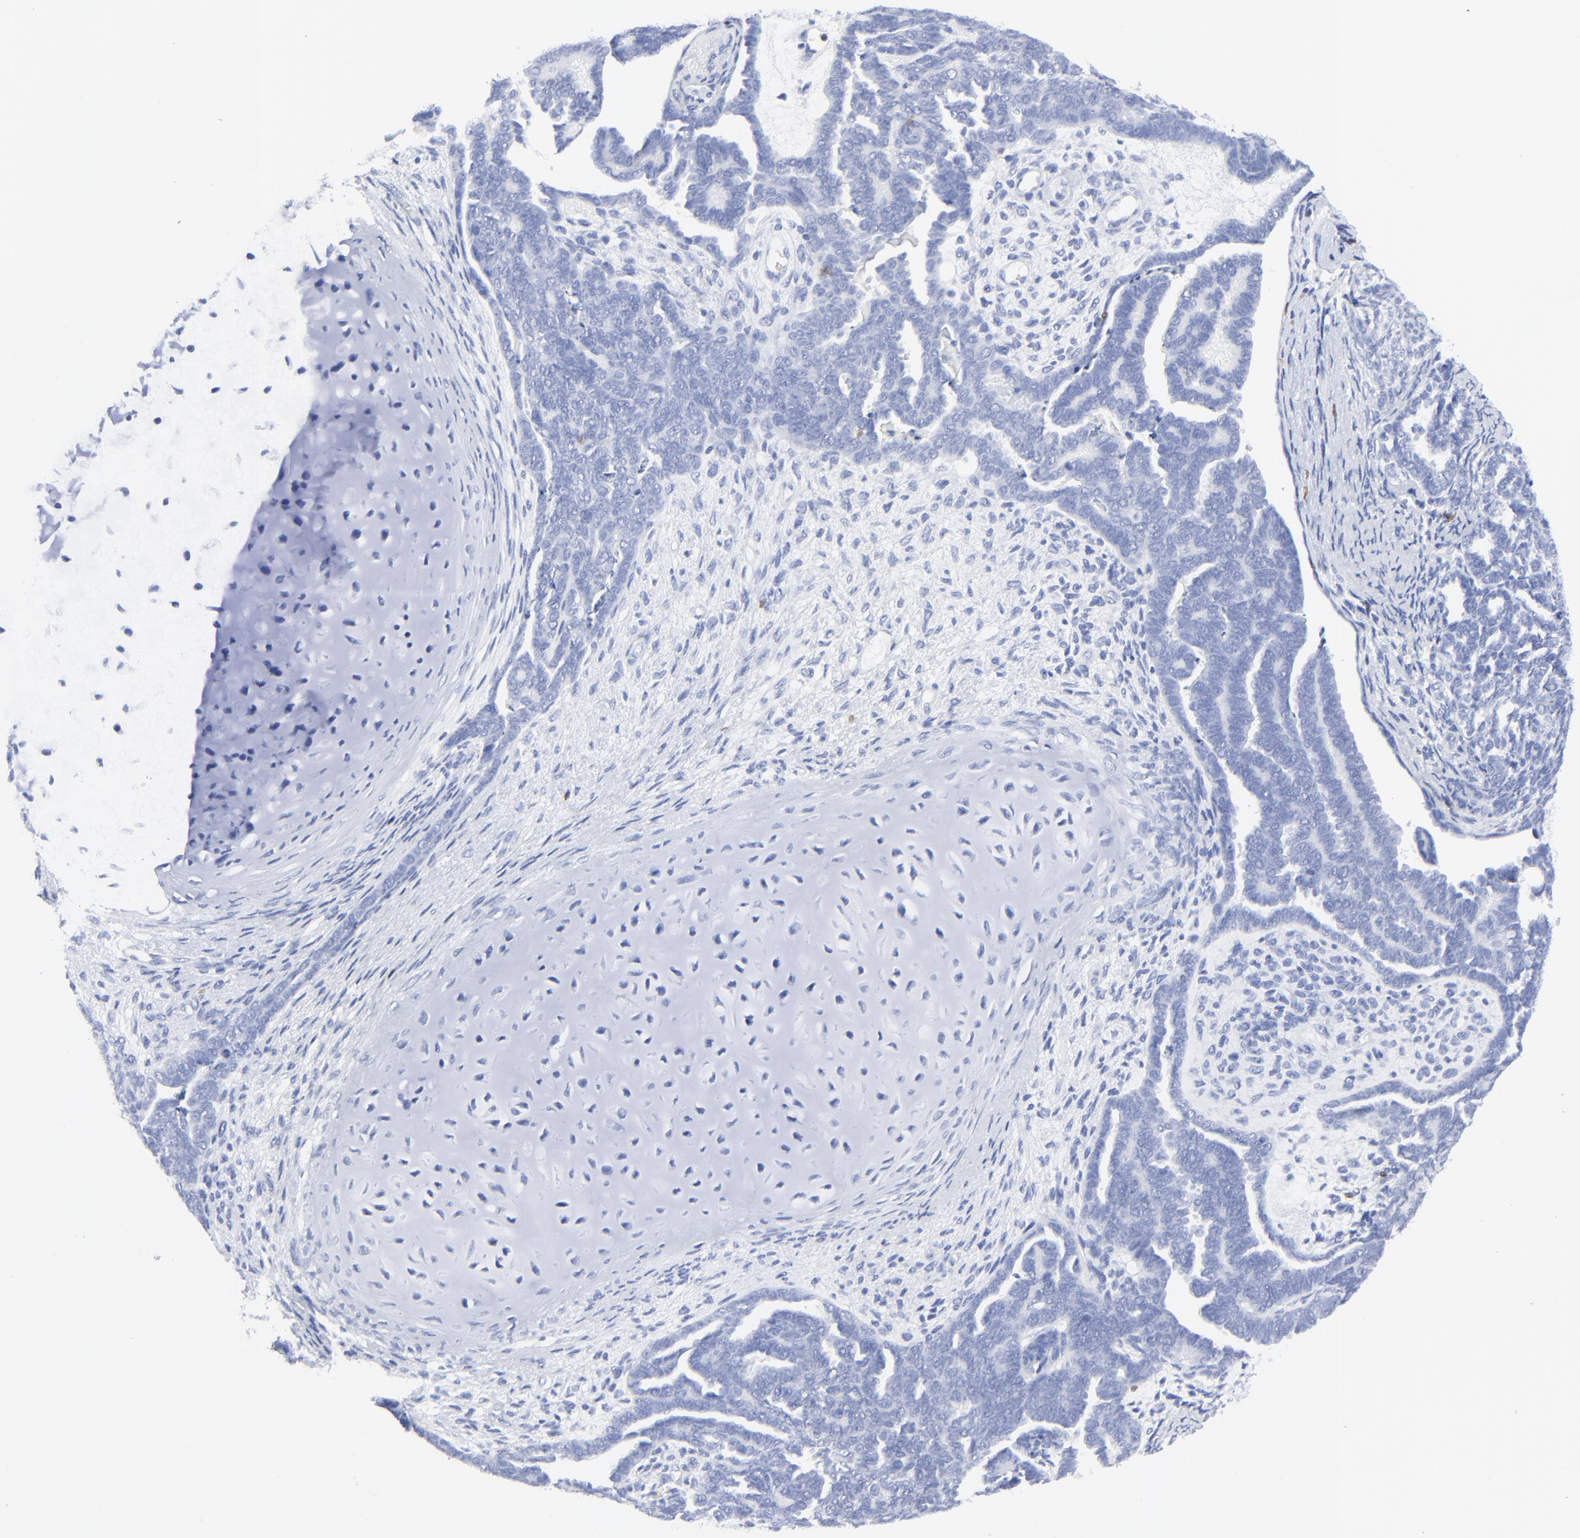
{"staining": {"intensity": "negative", "quantity": "none", "location": "none"}, "tissue": "endometrial cancer", "cell_type": "Tumor cells", "image_type": "cancer", "snomed": [{"axis": "morphology", "description": "Neoplasm, malignant, NOS"}, {"axis": "topography", "description": "Endometrium"}], "caption": "Tumor cells are negative for brown protein staining in endometrial cancer. (Brightfield microscopy of DAB (3,3'-diaminobenzidine) immunohistochemistry (IHC) at high magnification).", "gene": "LCK", "patient": {"sex": "female", "age": 74}}